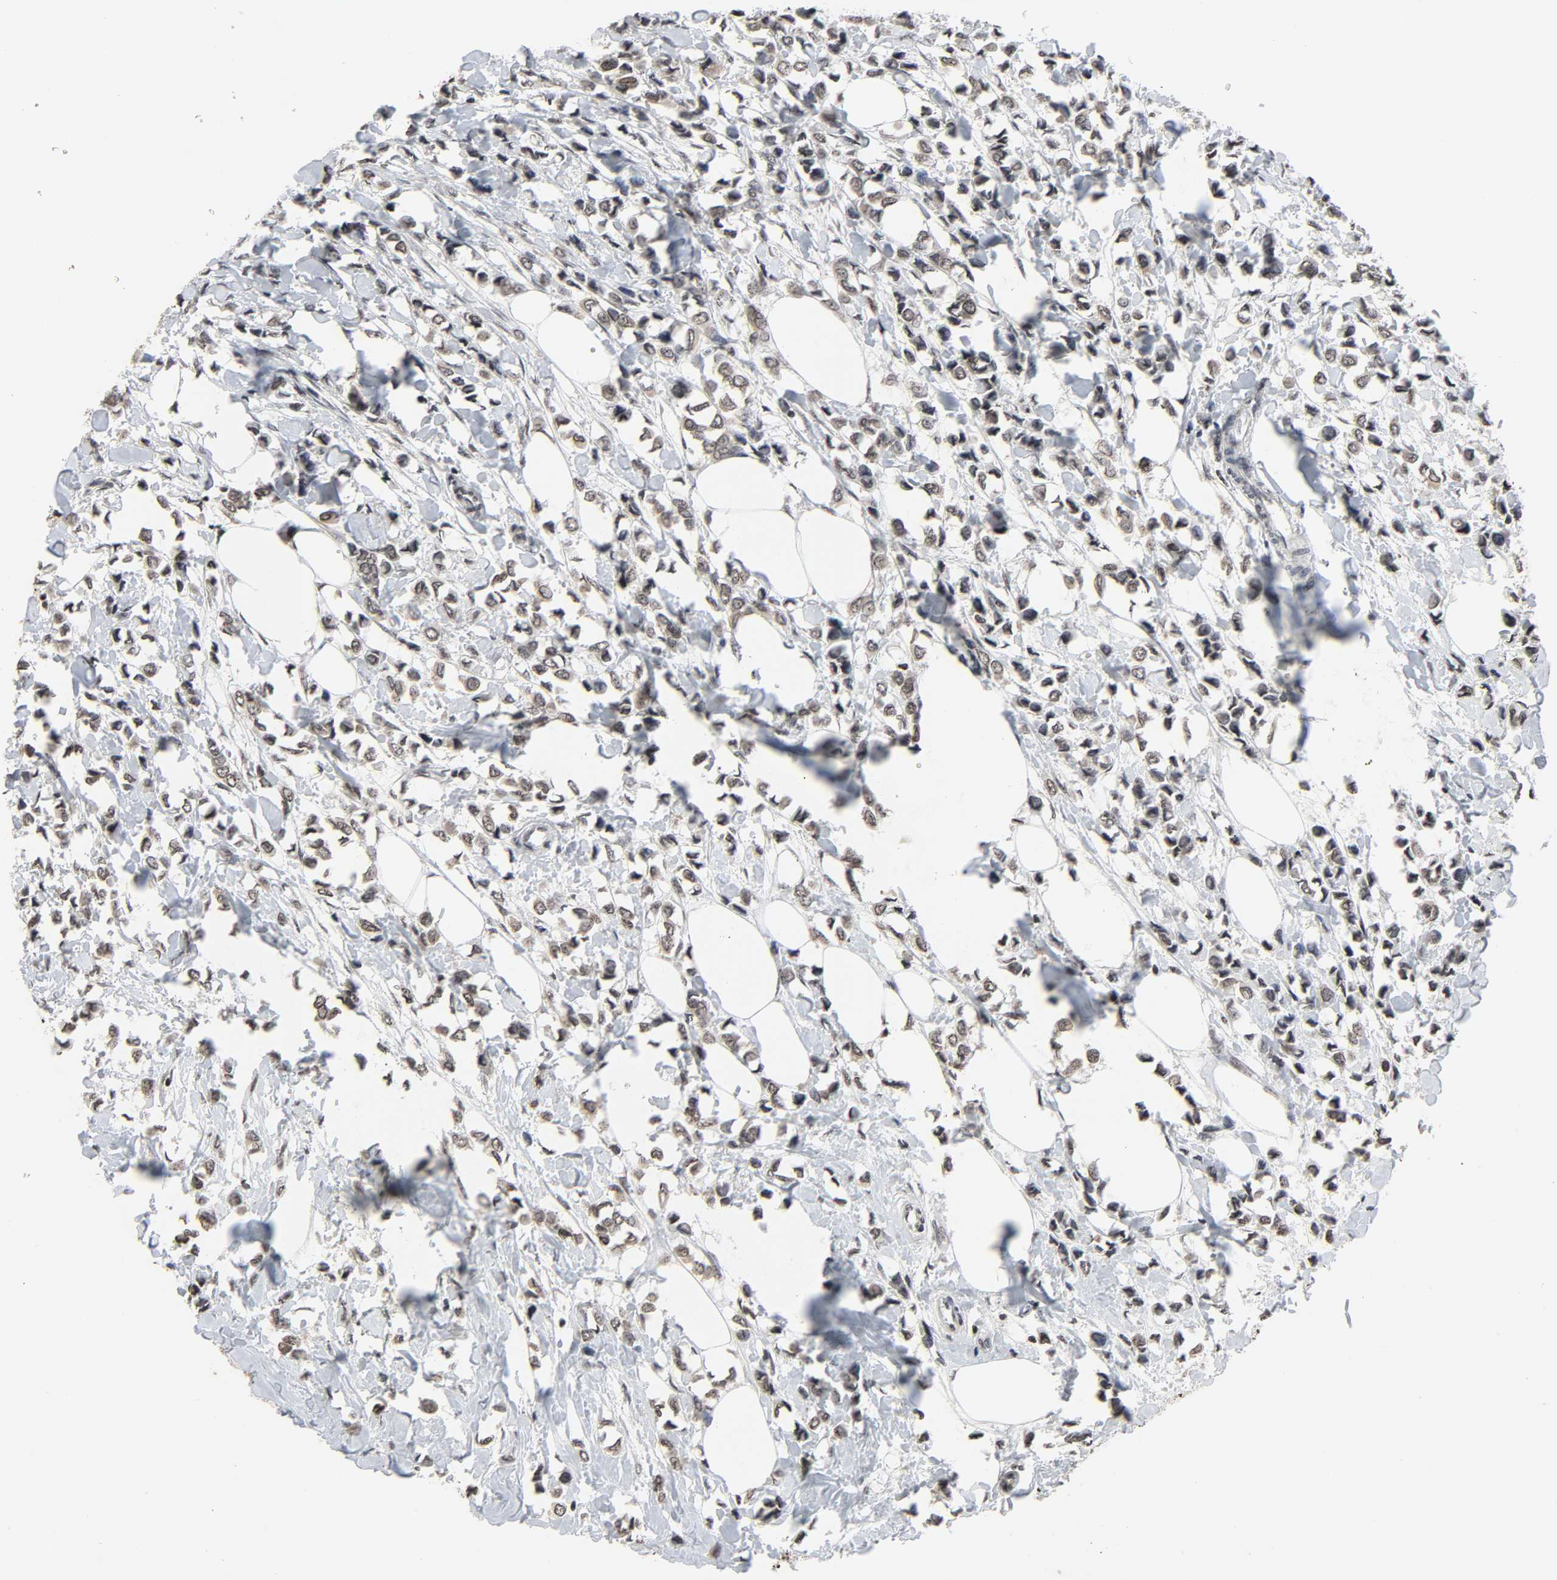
{"staining": {"intensity": "moderate", "quantity": ">75%", "location": "nuclear"}, "tissue": "breast cancer", "cell_type": "Tumor cells", "image_type": "cancer", "snomed": [{"axis": "morphology", "description": "Lobular carcinoma"}, {"axis": "topography", "description": "Breast"}], "caption": "Tumor cells reveal medium levels of moderate nuclear positivity in approximately >75% of cells in human lobular carcinoma (breast). Immunohistochemistry stains the protein of interest in brown and the nuclei are stained blue.", "gene": "ELAVL1", "patient": {"sex": "female", "age": 51}}